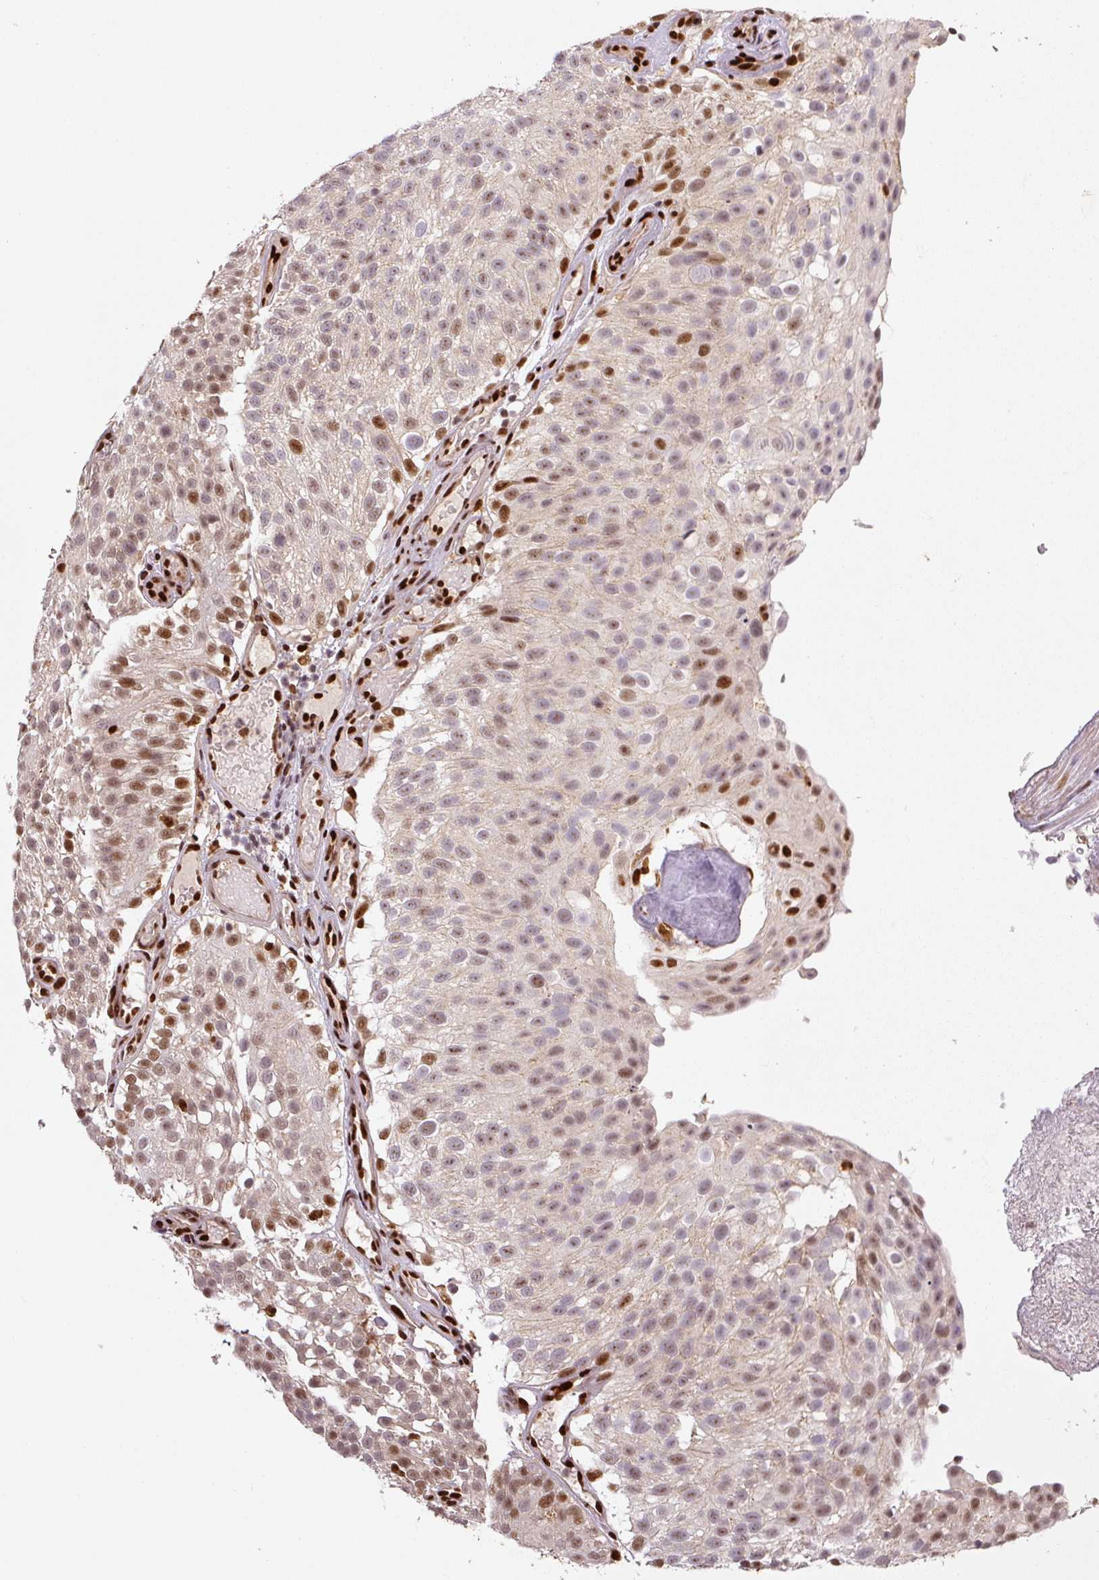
{"staining": {"intensity": "moderate", "quantity": "<25%", "location": "nuclear"}, "tissue": "urothelial cancer", "cell_type": "Tumor cells", "image_type": "cancer", "snomed": [{"axis": "morphology", "description": "Urothelial carcinoma, Low grade"}, {"axis": "topography", "description": "Urinary bladder"}], "caption": "DAB (3,3'-diaminobenzidine) immunohistochemical staining of human low-grade urothelial carcinoma reveals moderate nuclear protein staining in approximately <25% of tumor cells.", "gene": "PYDC2", "patient": {"sex": "male", "age": 78}}